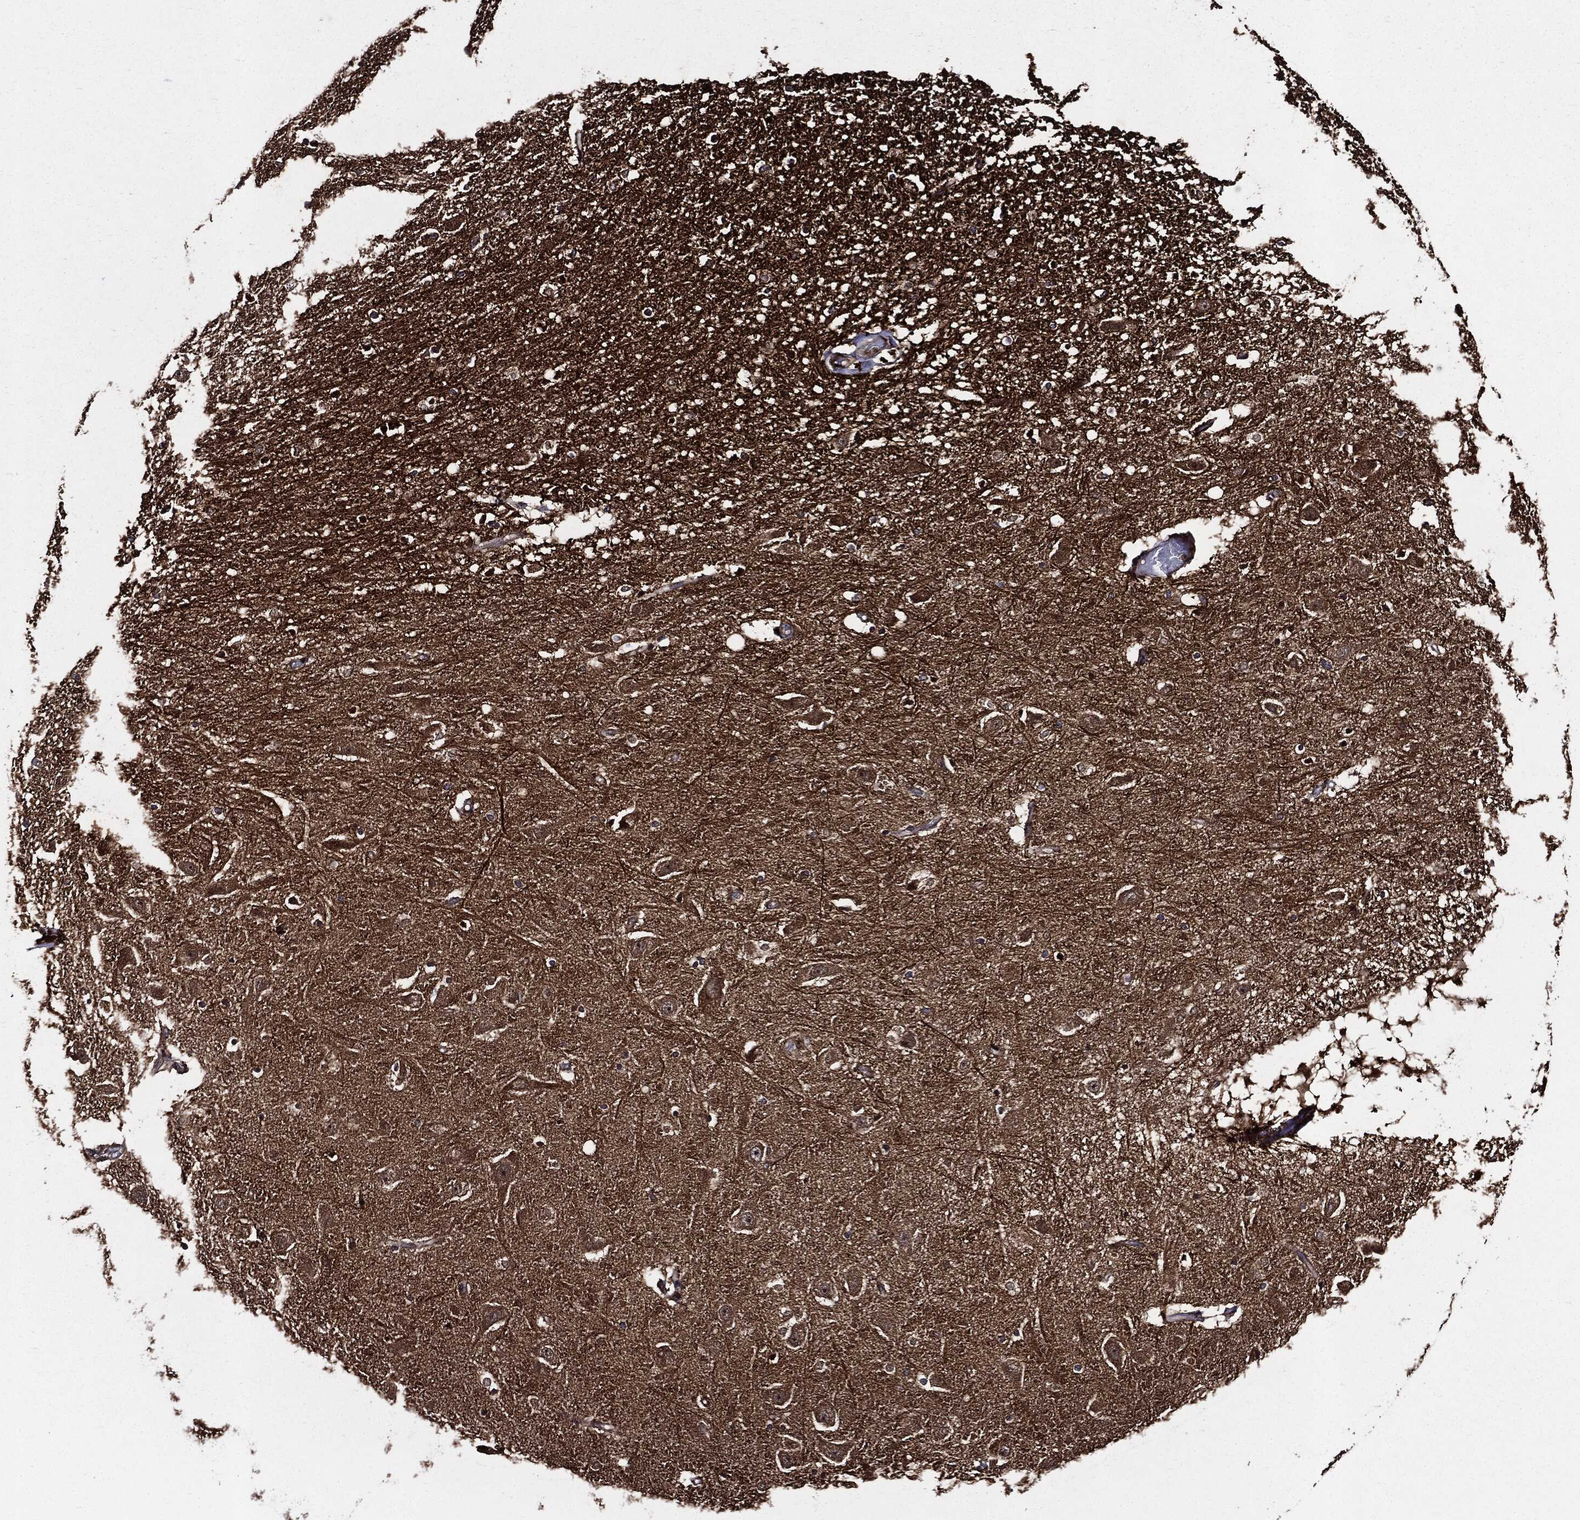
{"staining": {"intensity": "strong", "quantity": "<25%", "location": "cytoplasmic/membranous"}, "tissue": "hippocampus", "cell_type": "Glial cells", "image_type": "normal", "snomed": [{"axis": "morphology", "description": "Normal tissue, NOS"}, {"axis": "topography", "description": "Hippocampus"}], "caption": "Immunohistochemical staining of unremarkable human hippocampus exhibits <25% levels of strong cytoplasmic/membranous protein expression in about <25% of glial cells.", "gene": "HTT", "patient": {"sex": "male", "age": 49}}